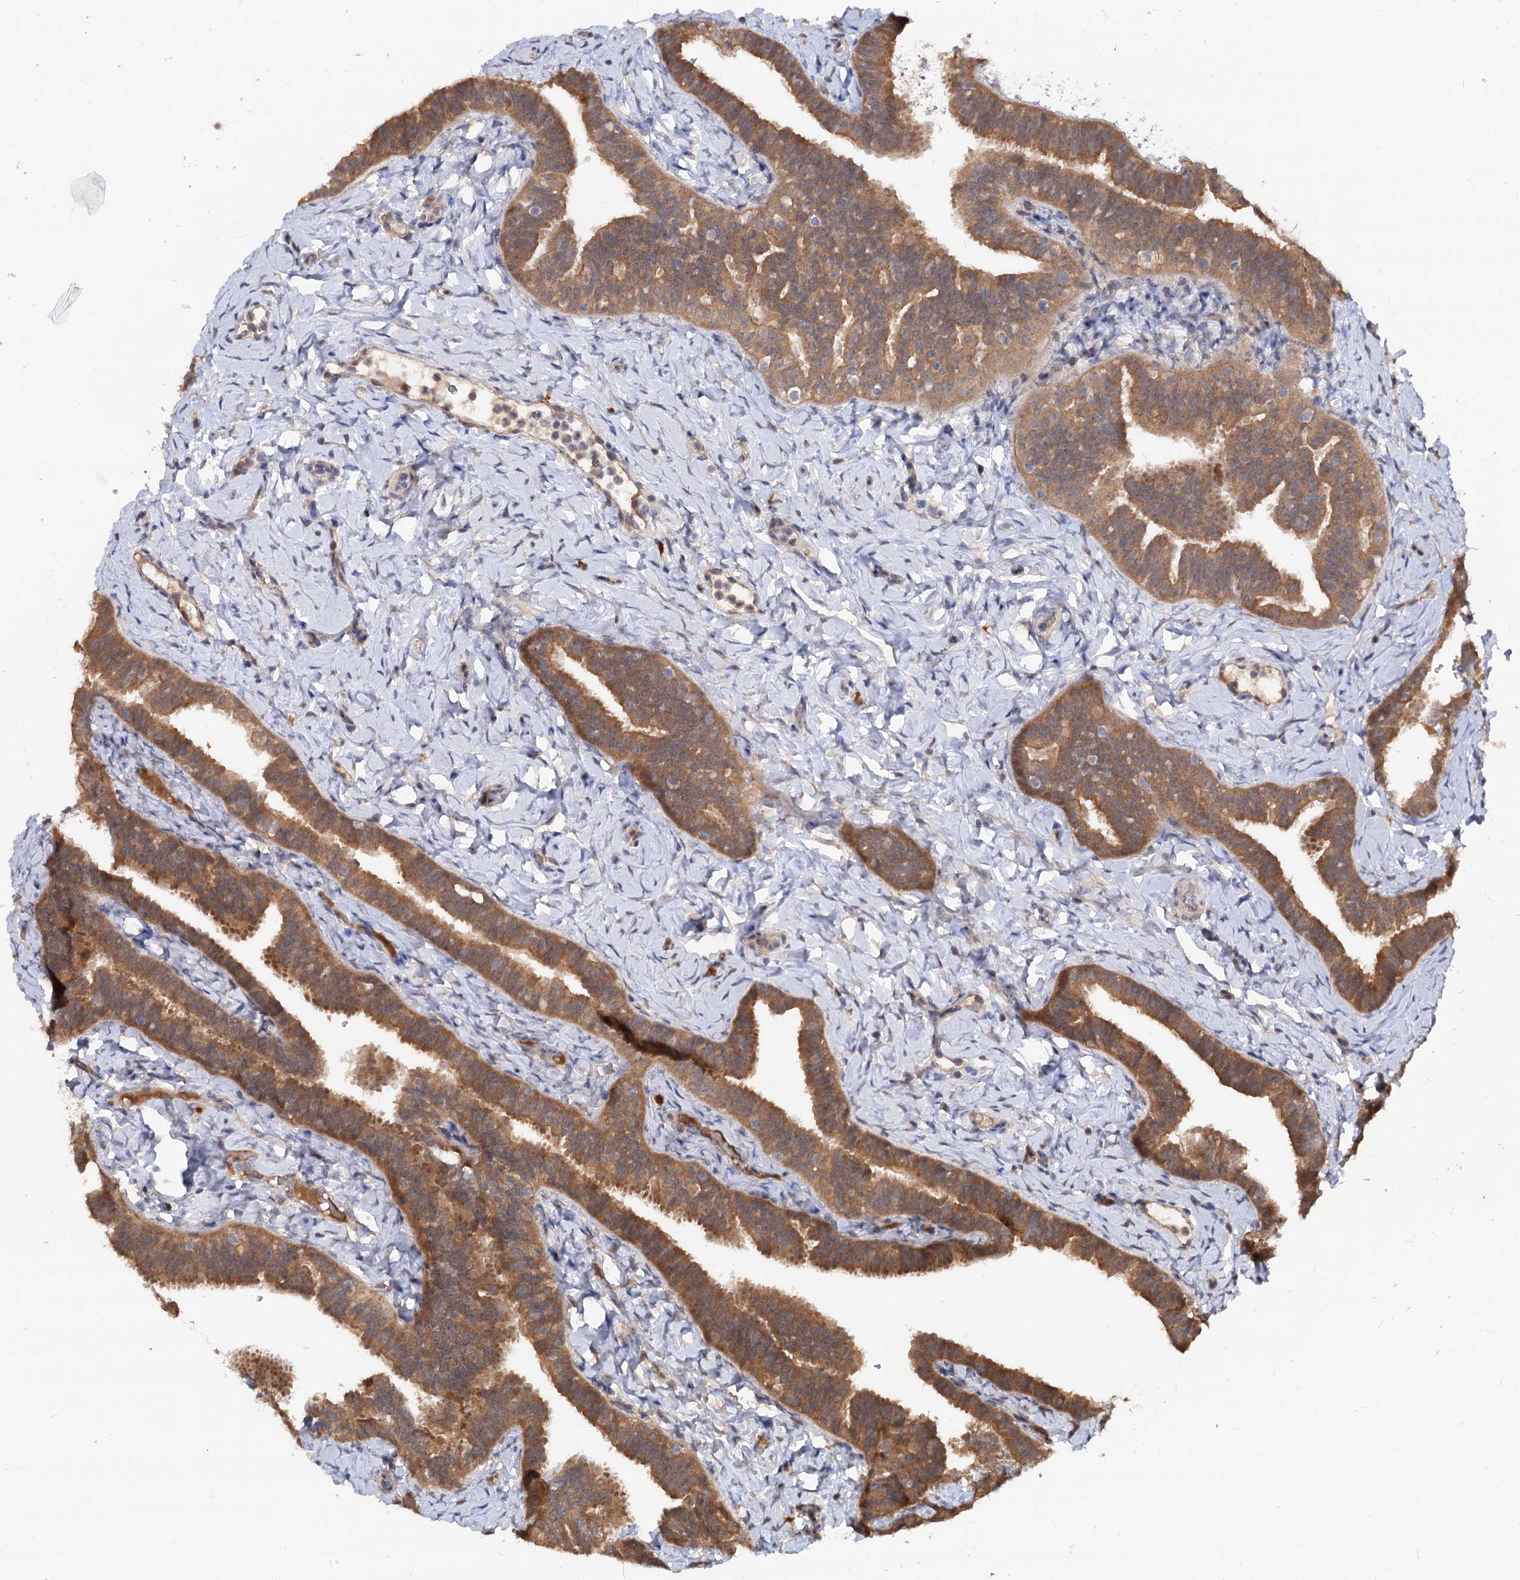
{"staining": {"intensity": "moderate", "quantity": ">75%", "location": "cytoplasmic/membranous"}, "tissue": "fallopian tube", "cell_type": "Glandular cells", "image_type": "normal", "snomed": [{"axis": "morphology", "description": "Normal tissue, NOS"}, {"axis": "topography", "description": "Fallopian tube"}], "caption": "A brown stain highlights moderate cytoplasmic/membranous positivity of a protein in glandular cells of normal fallopian tube. The staining was performed using DAB to visualize the protein expression in brown, while the nuclei were stained in blue with hematoxylin (Magnification: 20x).", "gene": "NUDCD2", "patient": {"sex": "female", "age": 65}}